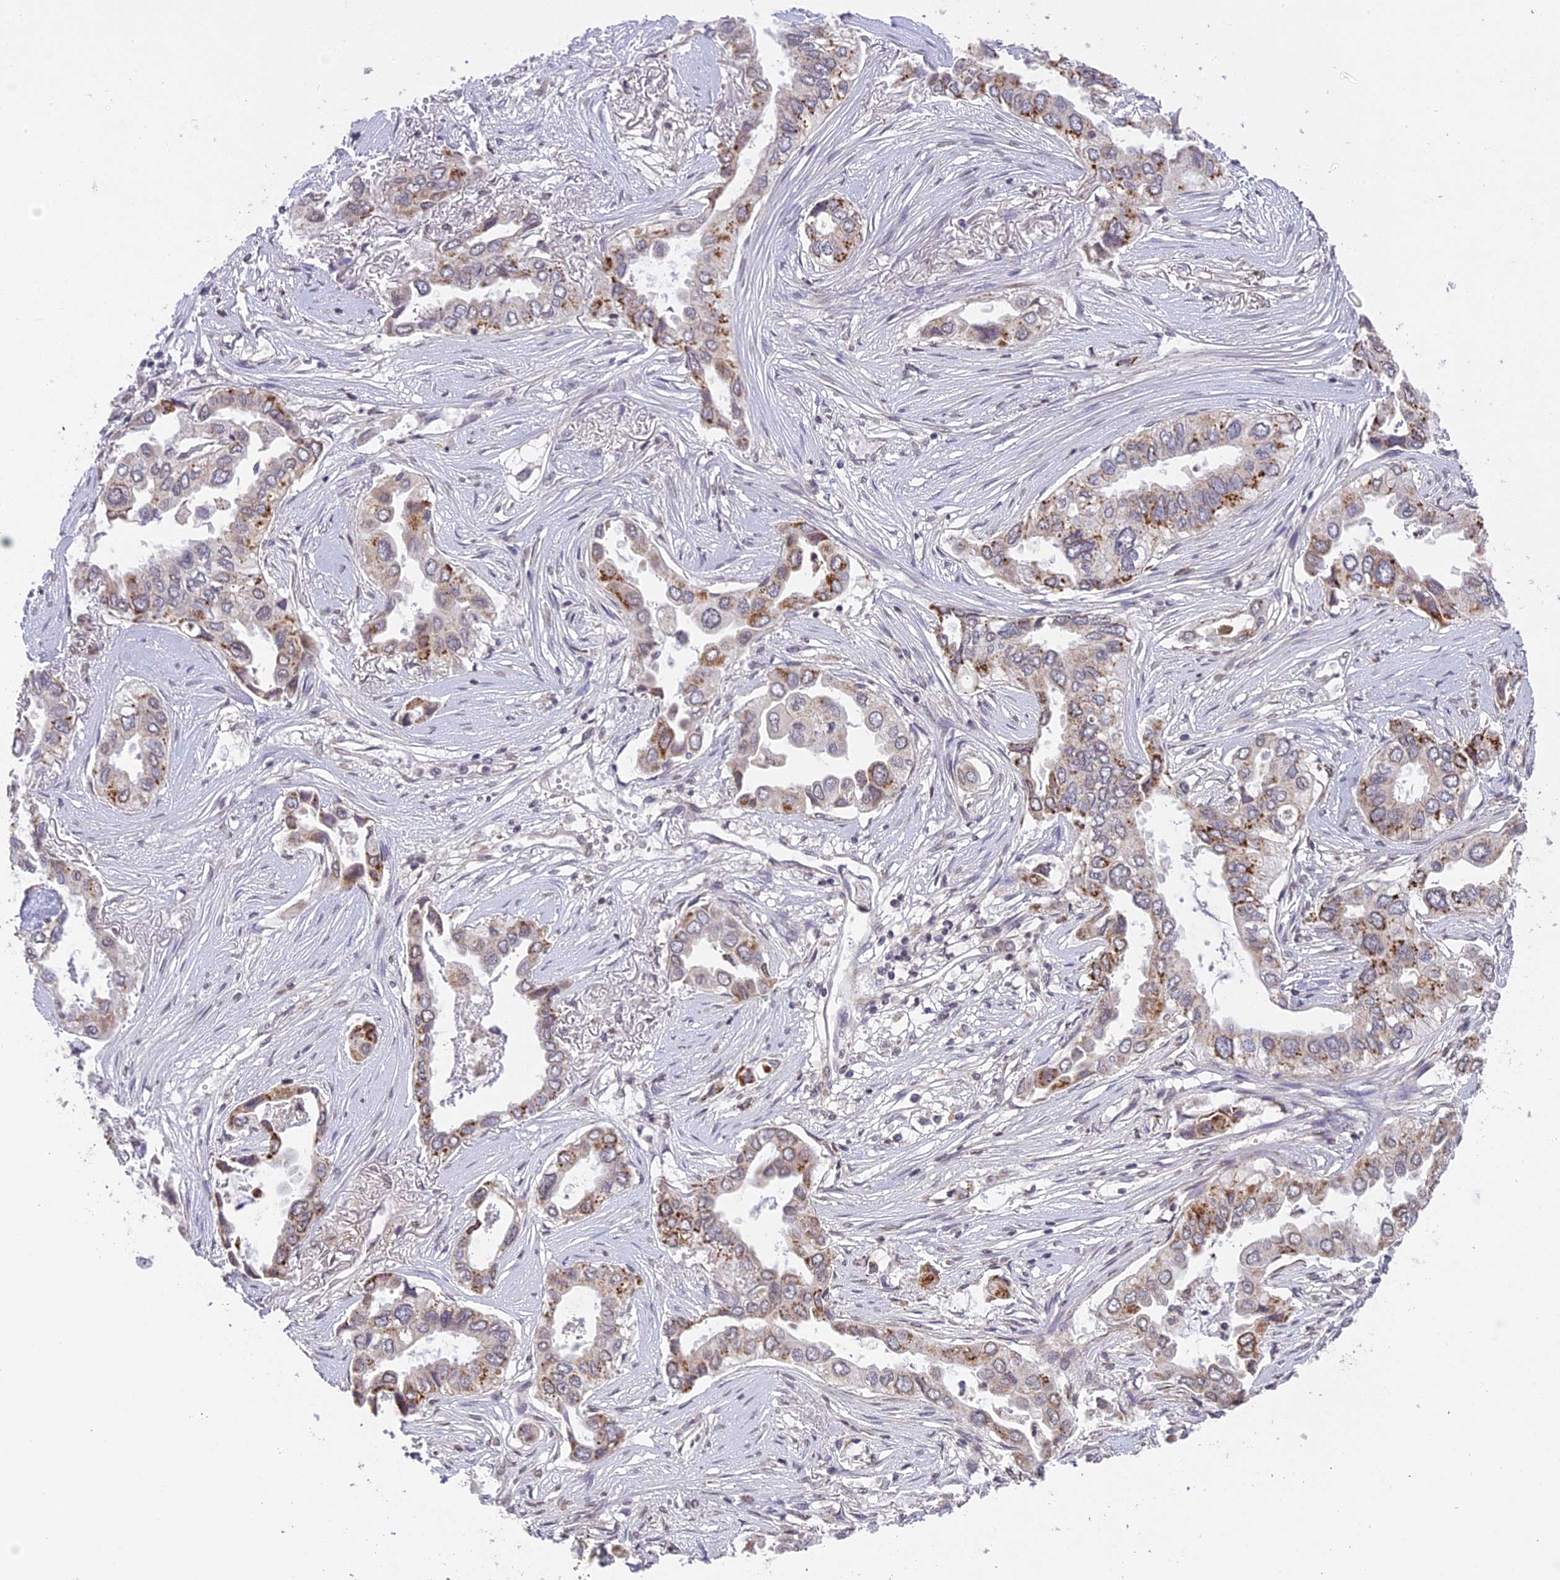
{"staining": {"intensity": "moderate", "quantity": "25%-75%", "location": "cytoplasmic/membranous"}, "tissue": "lung cancer", "cell_type": "Tumor cells", "image_type": "cancer", "snomed": [{"axis": "morphology", "description": "Adenocarcinoma, NOS"}, {"axis": "topography", "description": "Lung"}], "caption": "This histopathology image reveals immunohistochemistry staining of human lung cancer, with medium moderate cytoplasmic/membranous positivity in approximately 25%-75% of tumor cells.", "gene": "ERG28", "patient": {"sex": "female", "age": 76}}